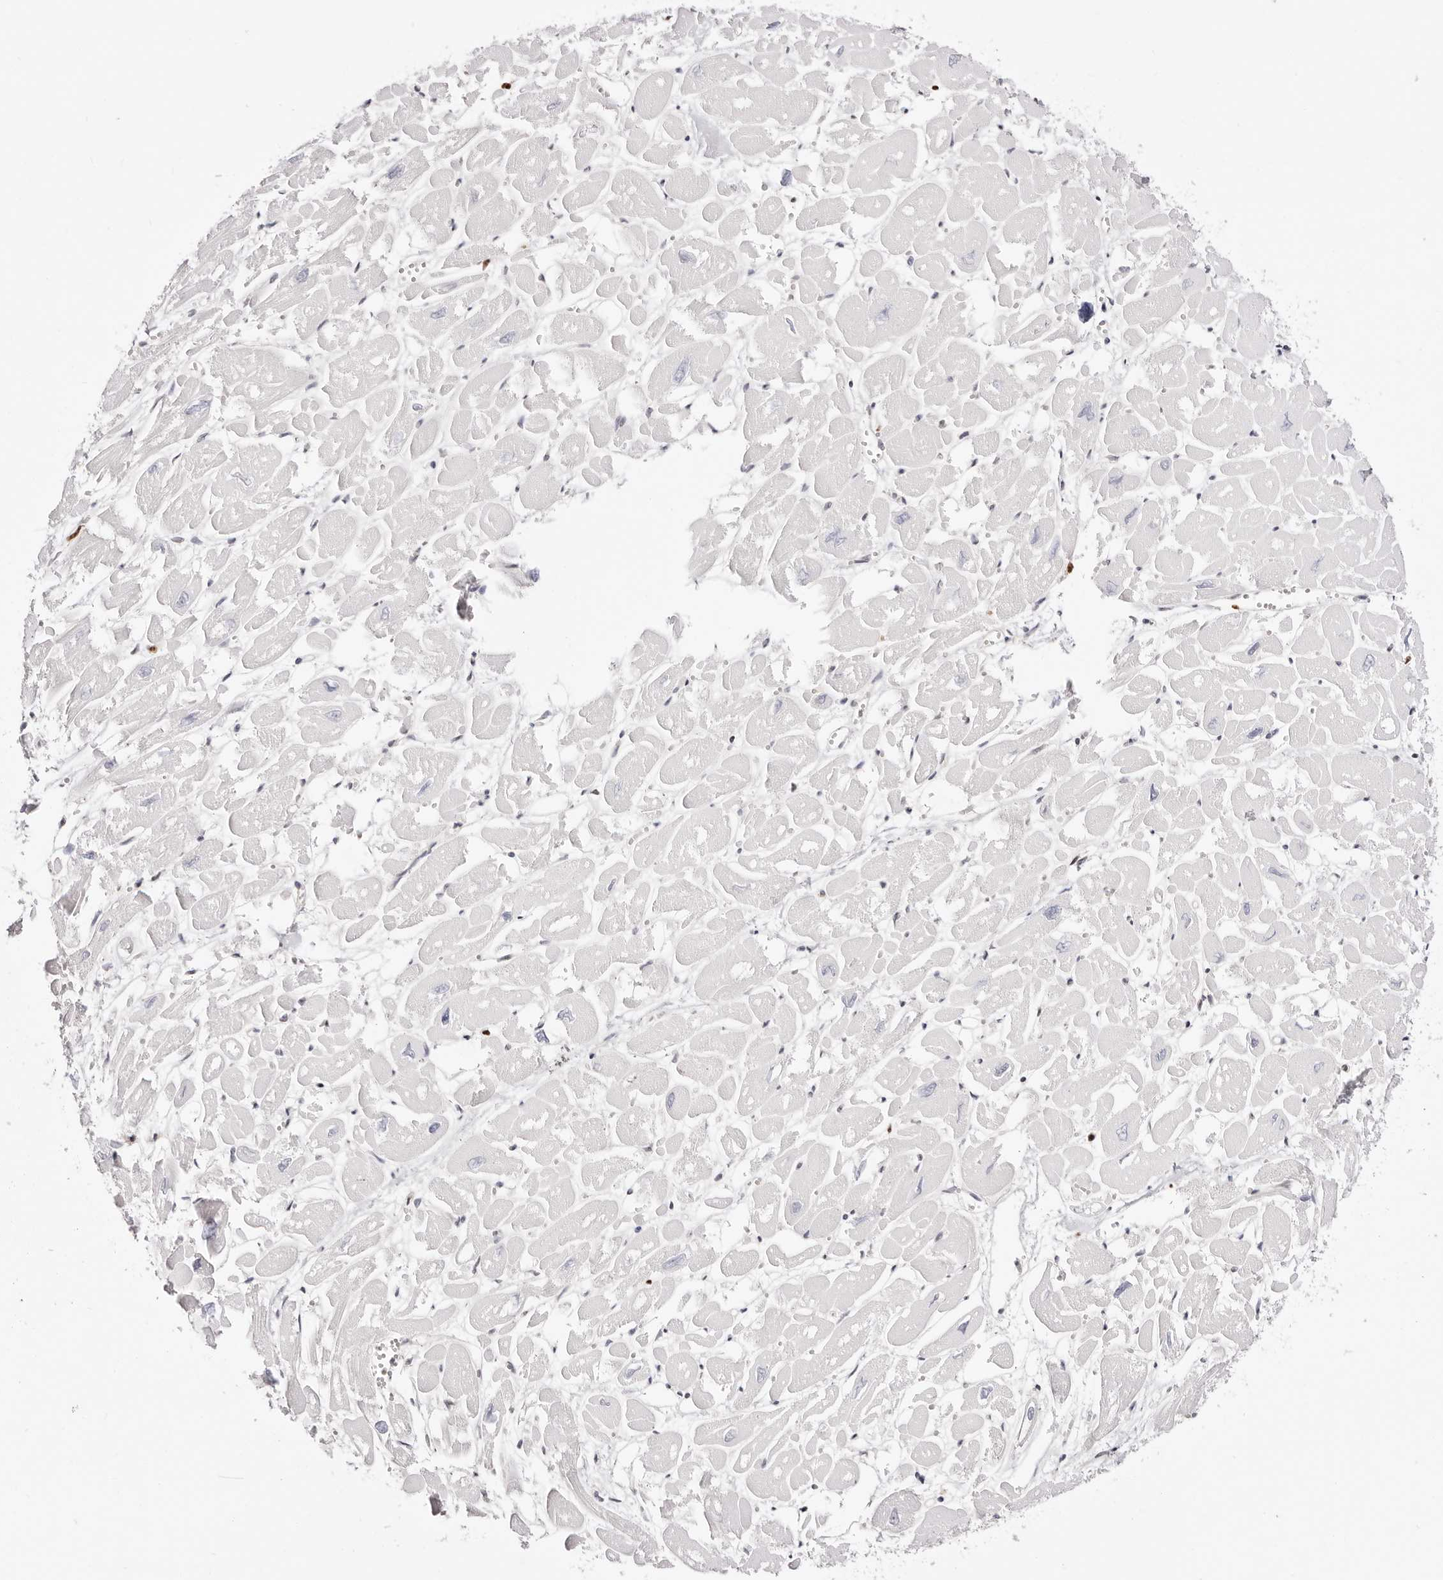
{"staining": {"intensity": "negative", "quantity": "none", "location": "none"}, "tissue": "heart muscle", "cell_type": "Cardiomyocytes", "image_type": "normal", "snomed": [{"axis": "morphology", "description": "Normal tissue, NOS"}, {"axis": "topography", "description": "Heart"}], "caption": "High power microscopy image of an IHC histopathology image of normal heart muscle, revealing no significant positivity in cardiomyocytes.", "gene": "TKT", "patient": {"sex": "male", "age": 54}}